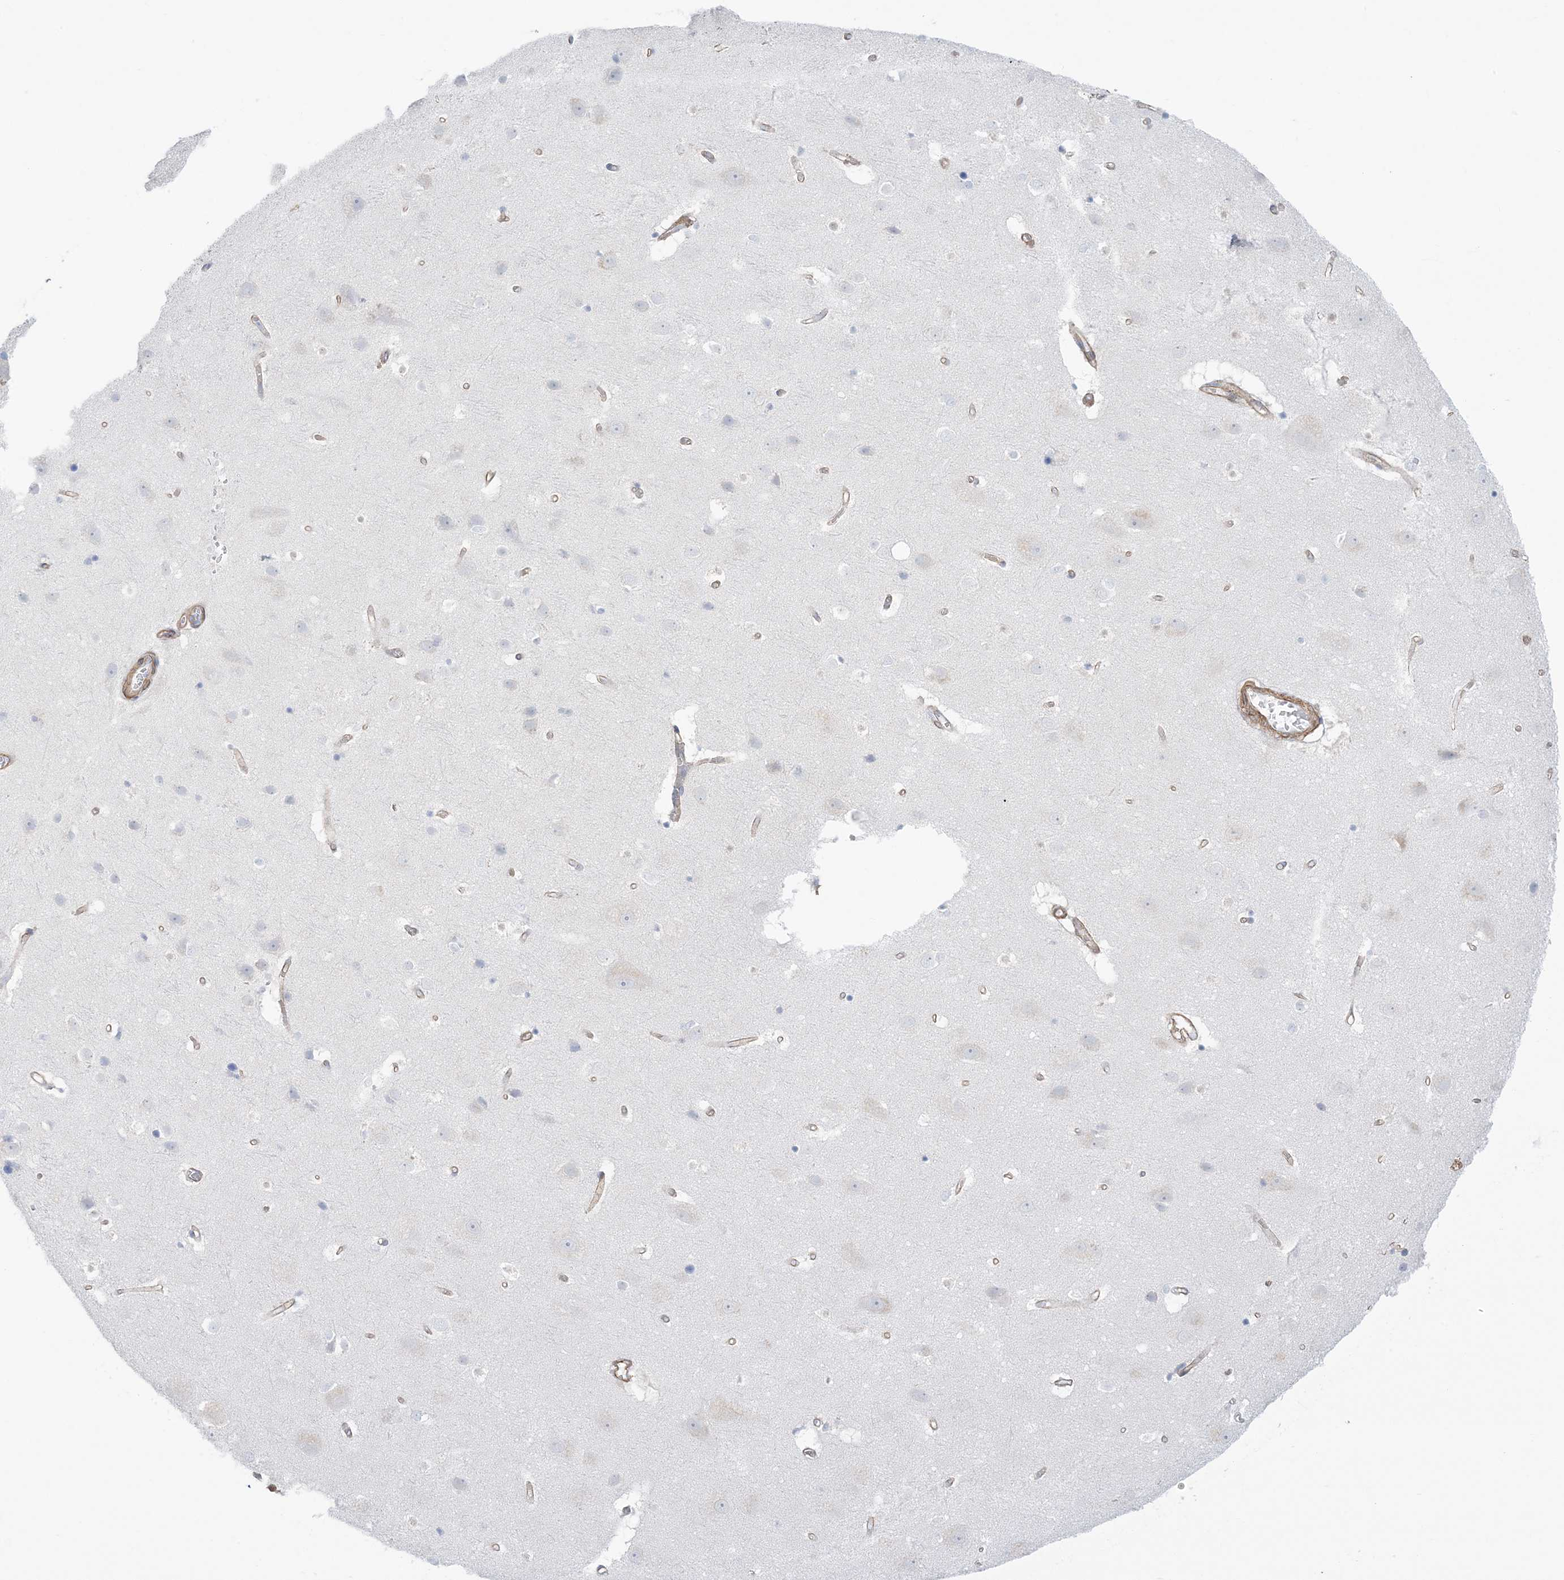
{"staining": {"intensity": "moderate", "quantity": ">75%", "location": "cytoplasmic/membranous"}, "tissue": "cerebral cortex", "cell_type": "Endothelial cells", "image_type": "normal", "snomed": [{"axis": "morphology", "description": "Normal tissue, NOS"}, {"axis": "topography", "description": "Cerebral cortex"}], "caption": "Immunohistochemistry (IHC) image of unremarkable human cerebral cortex stained for a protein (brown), which exhibits medium levels of moderate cytoplasmic/membranous expression in approximately >75% of endothelial cells.", "gene": "AGXT", "patient": {"sex": "male", "age": 54}}